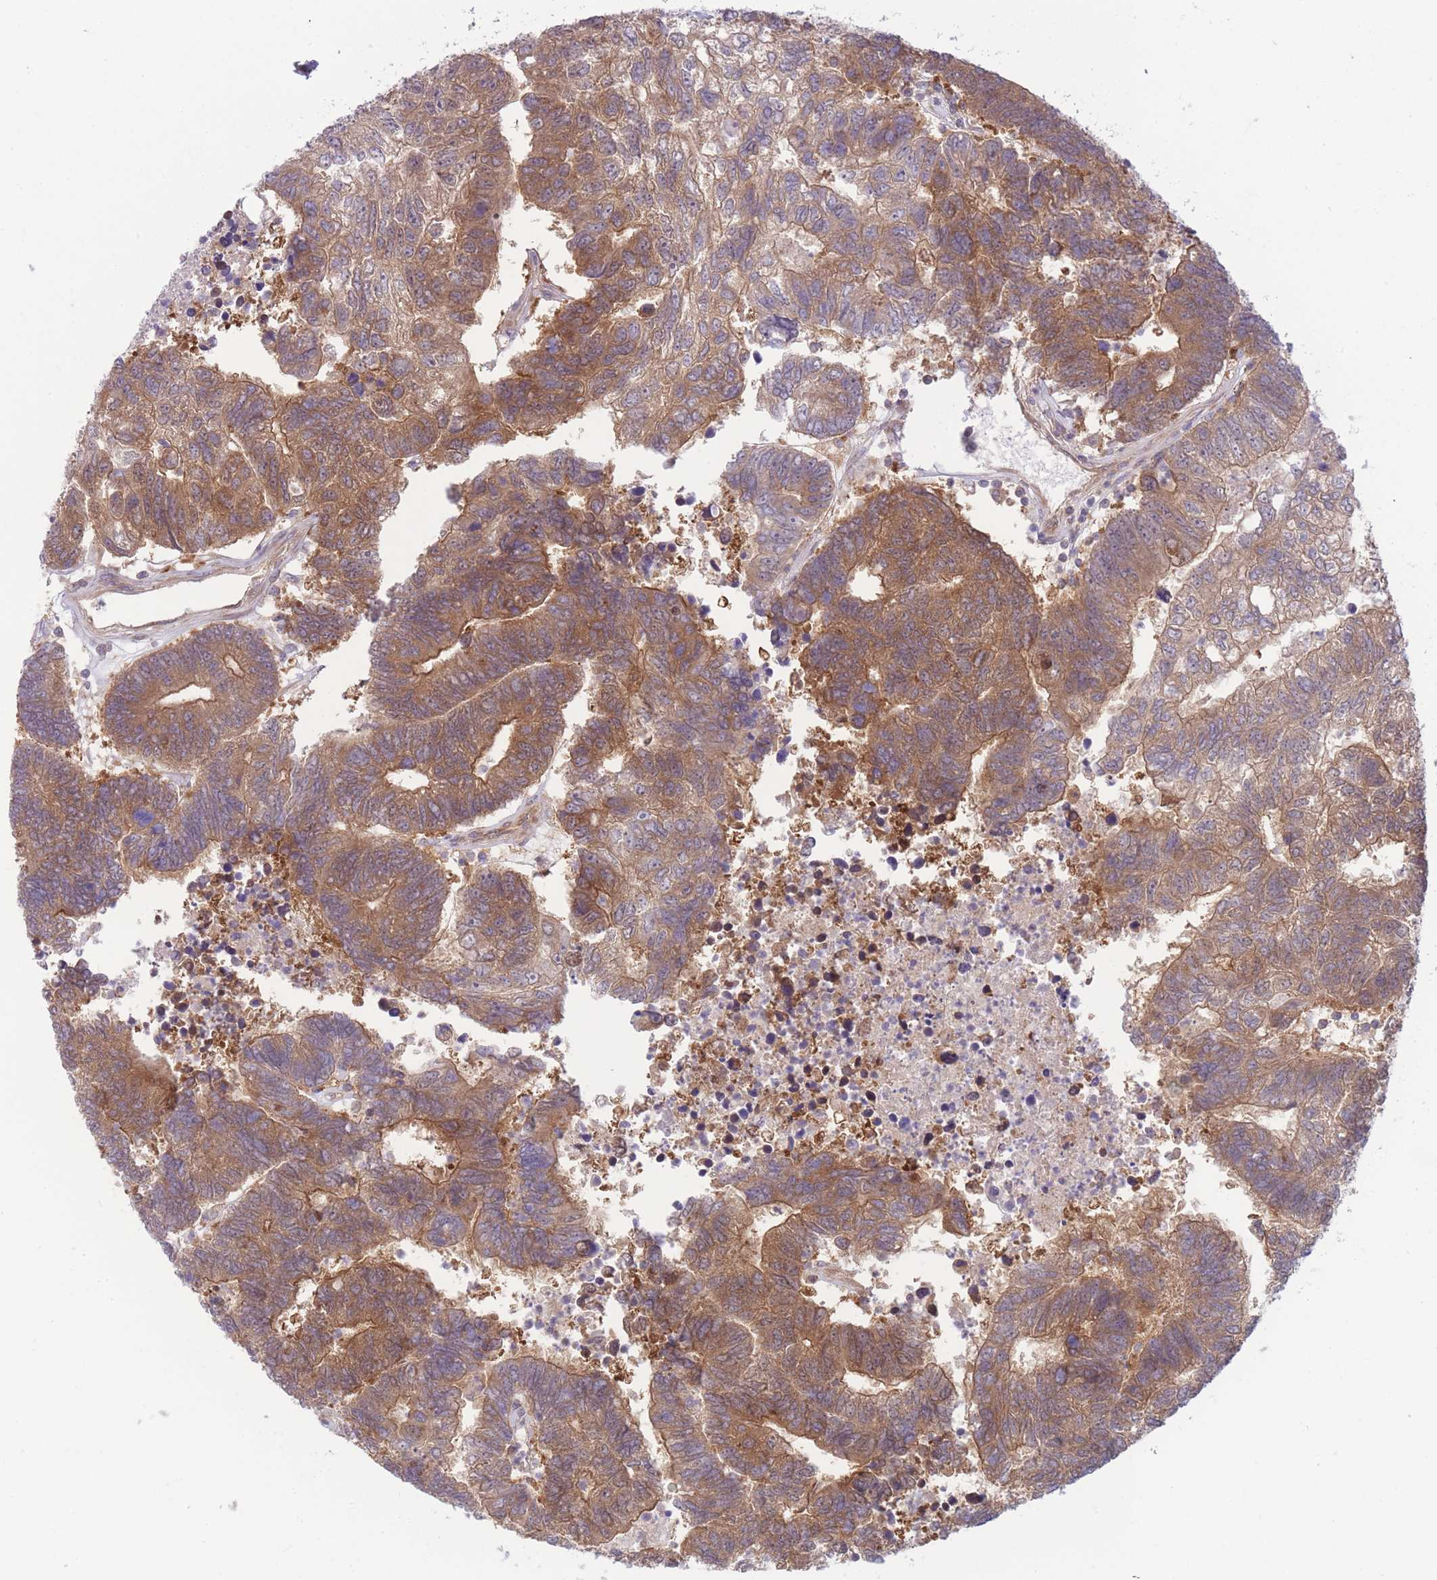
{"staining": {"intensity": "moderate", "quantity": ">75%", "location": "cytoplasmic/membranous"}, "tissue": "colorectal cancer", "cell_type": "Tumor cells", "image_type": "cancer", "snomed": [{"axis": "morphology", "description": "Adenocarcinoma, NOS"}, {"axis": "topography", "description": "Colon"}], "caption": "Moderate cytoplasmic/membranous staining is present in approximately >75% of tumor cells in colorectal cancer.", "gene": "PFDN6", "patient": {"sex": "female", "age": 48}}